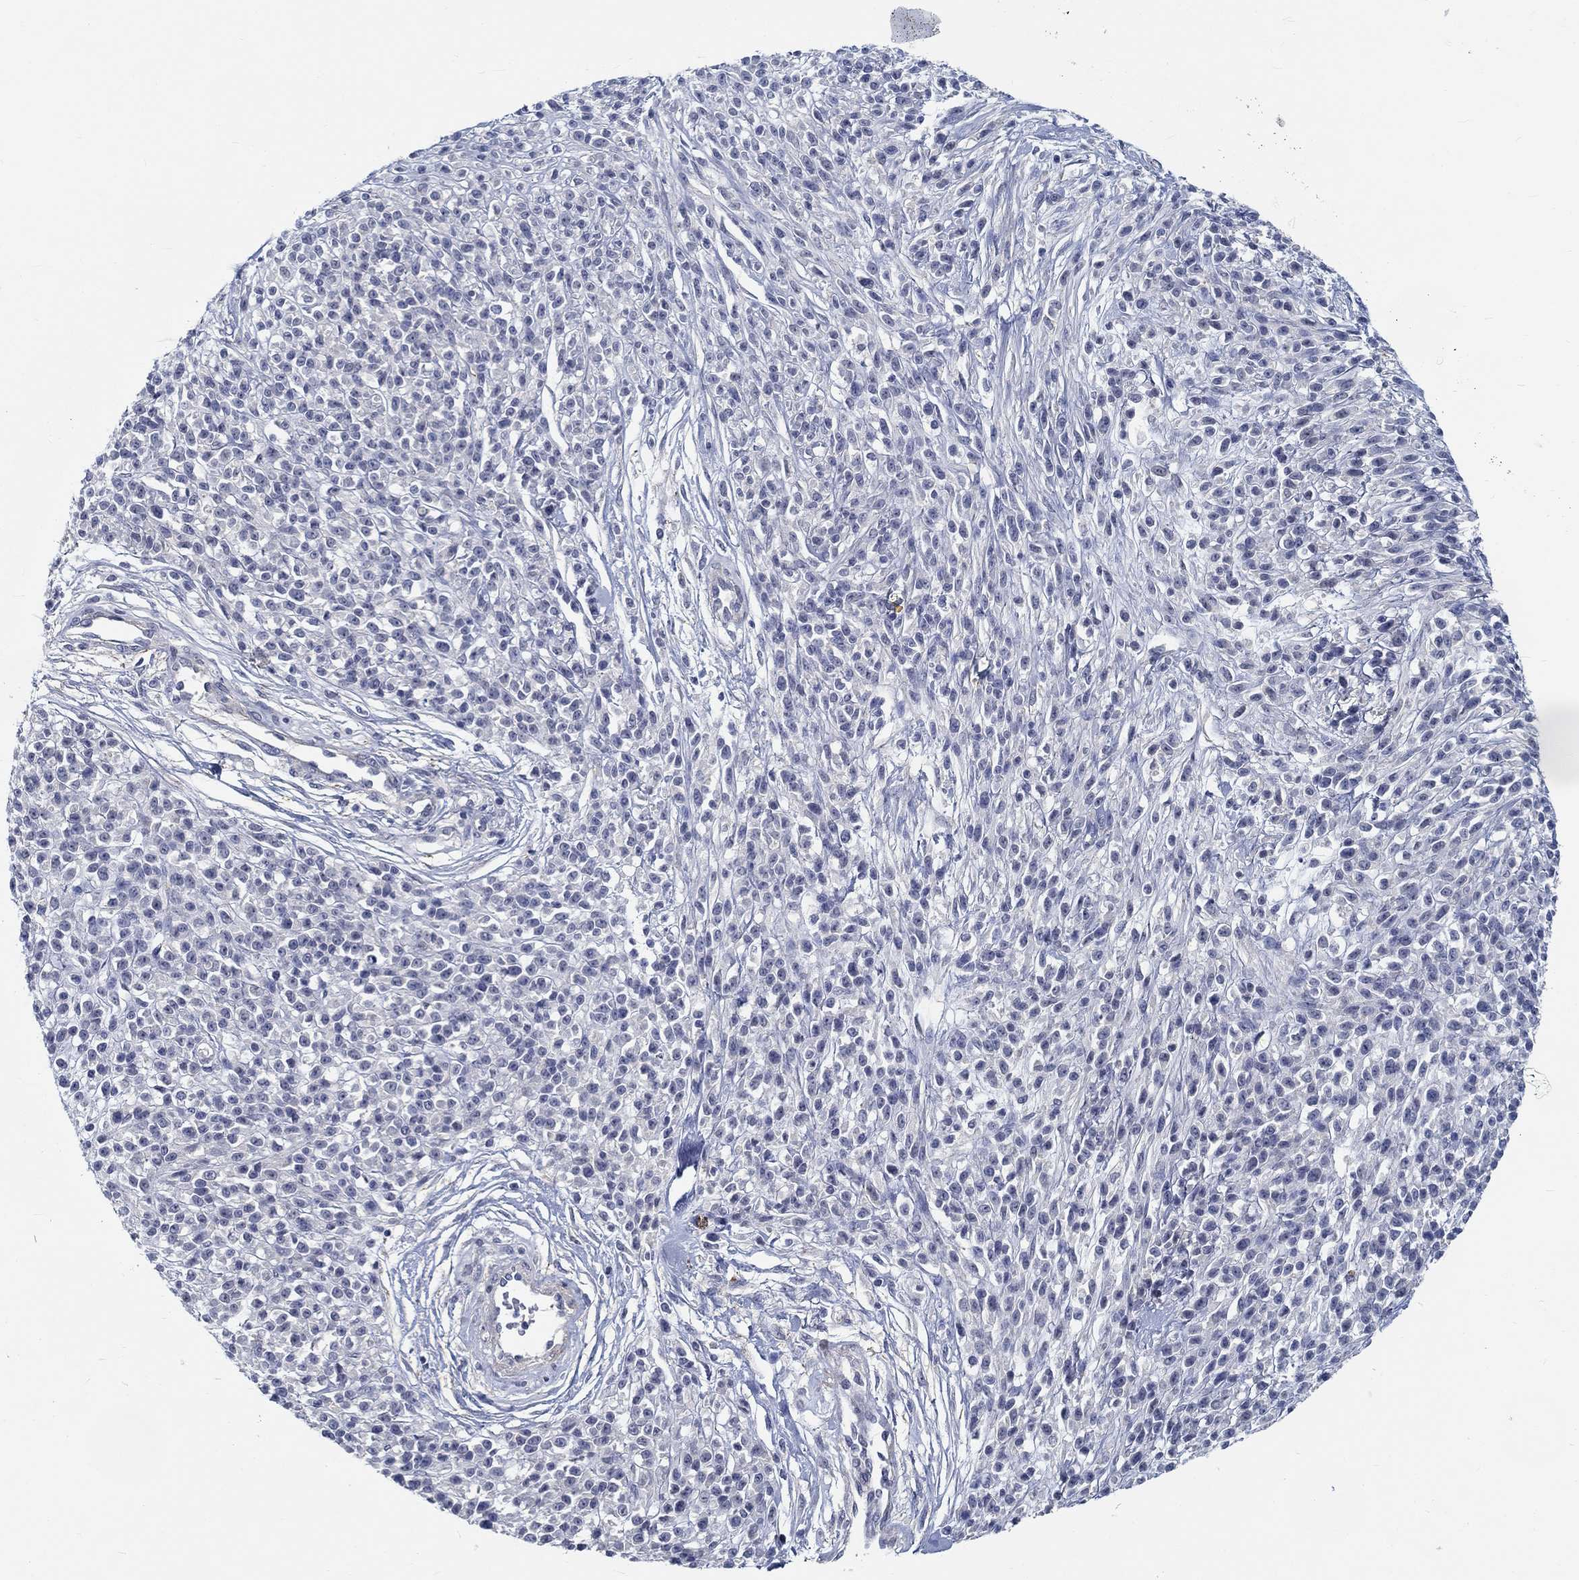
{"staining": {"intensity": "negative", "quantity": "none", "location": "none"}, "tissue": "melanoma", "cell_type": "Tumor cells", "image_type": "cancer", "snomed": [{"axis": "morphology", "description": "Malignant melanoma, NOS"}, {"axis": "topography", "description": "Skin"}, {"axis": "topography", "description": "Skin of trunk"}], "caption": "Immunohistochemical staining of human malignant melanoma reveals no significant positivity in tumor cells.", "gene": "MYBPC1", "patient": {"sex": "male", "age": 74}}